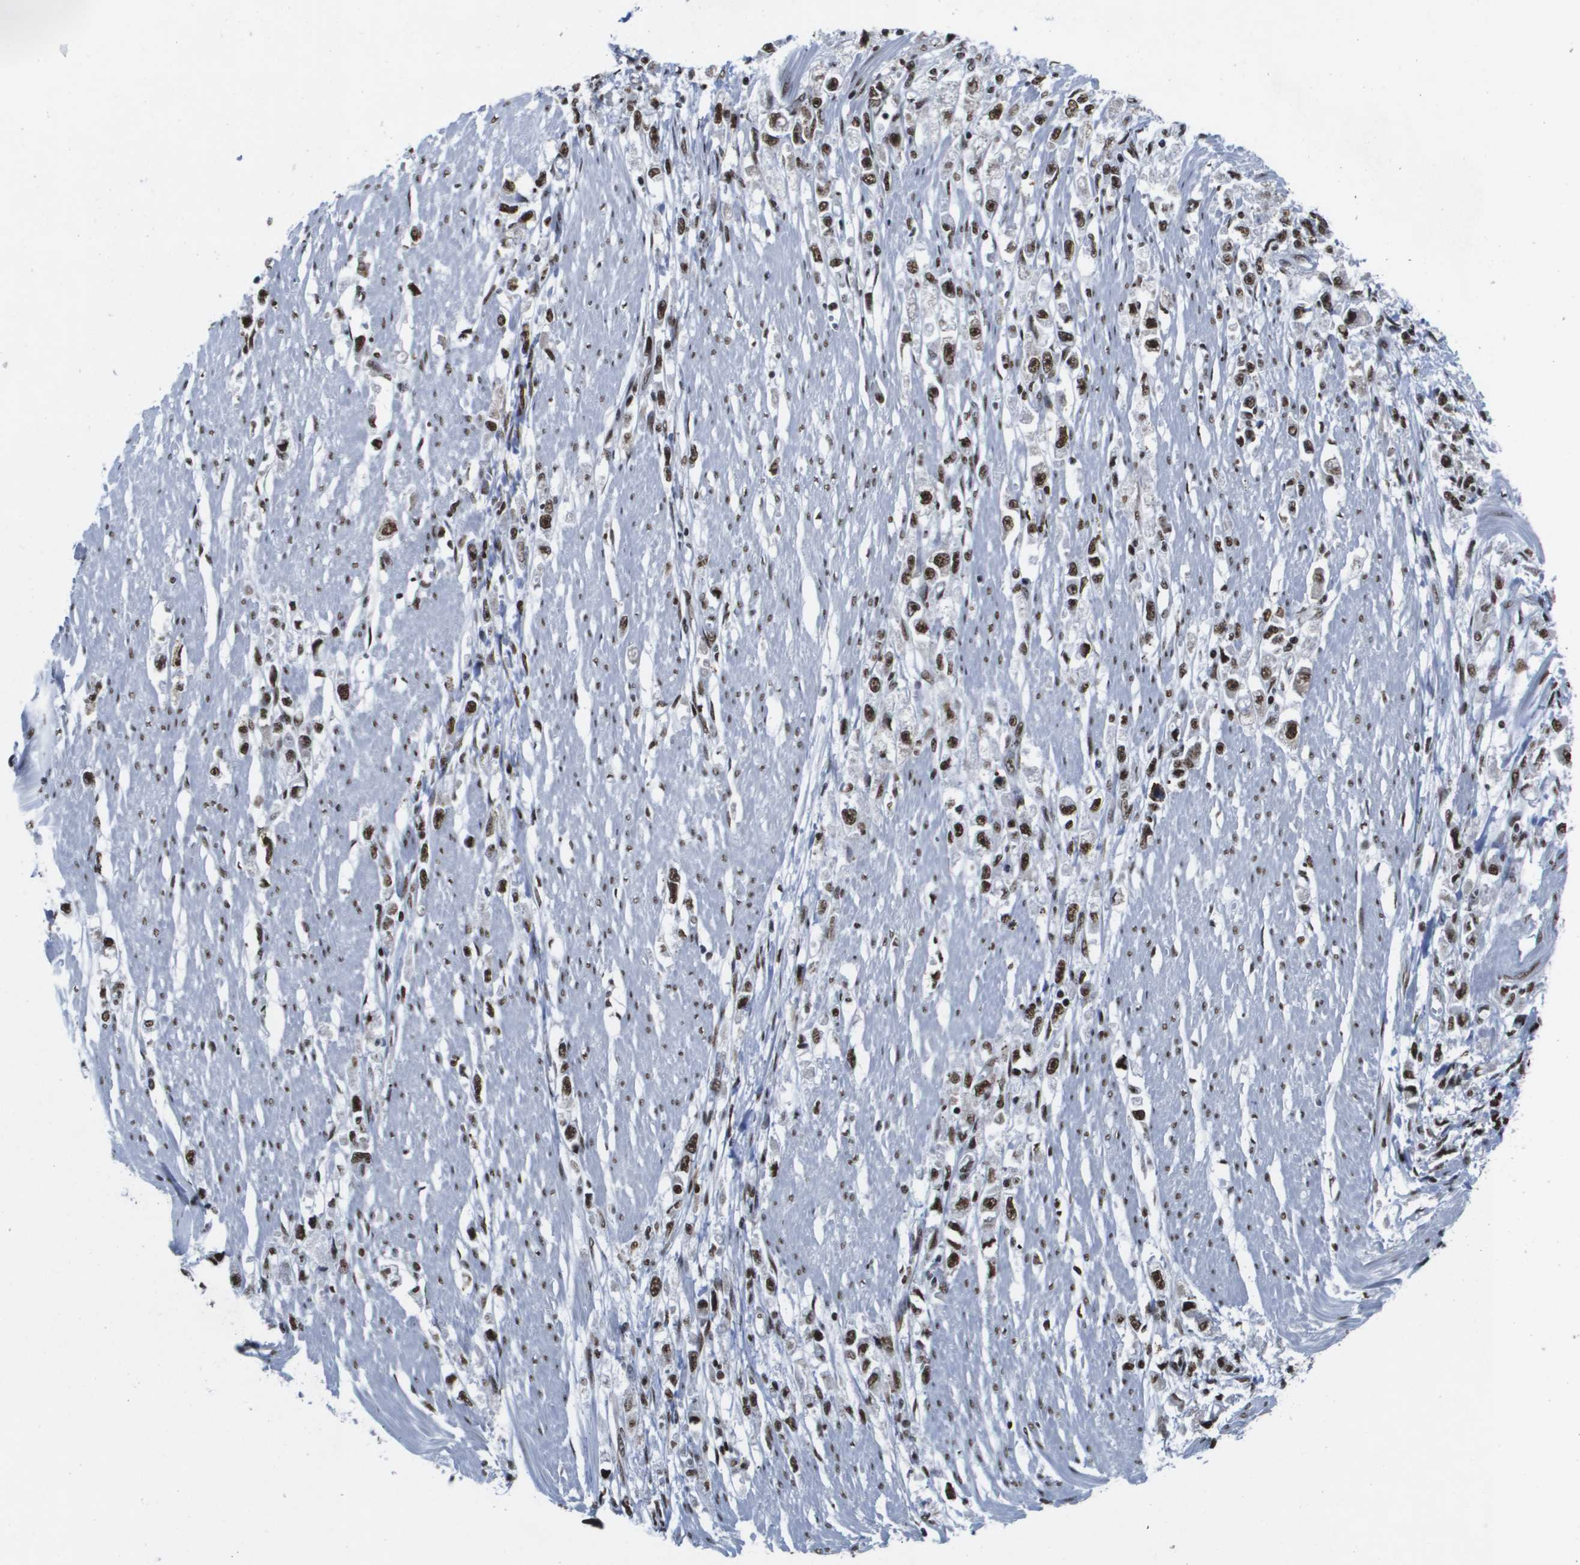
{"staining": {"intensity": "strong", "quantity": ">75%", "location": "nuclear"}, "tissue": "stomach cancer", "cell_type": "Tumor cells", "image_type": "cancer", "snomed": [{"axis": "morphology", "description": "Adenocarcinoma, NOS"}, {"axis": "topography", "description": "Stomach"}], "caption": "A histopathology image of human stomach cancer stained for a protein displays strong nuclear brown staining in tumor cells. (DAB = brown stain, brightfield microscopy at high magnification).", "gene": "NSRP1", "patient": {"sex": "female", "age": 59}}